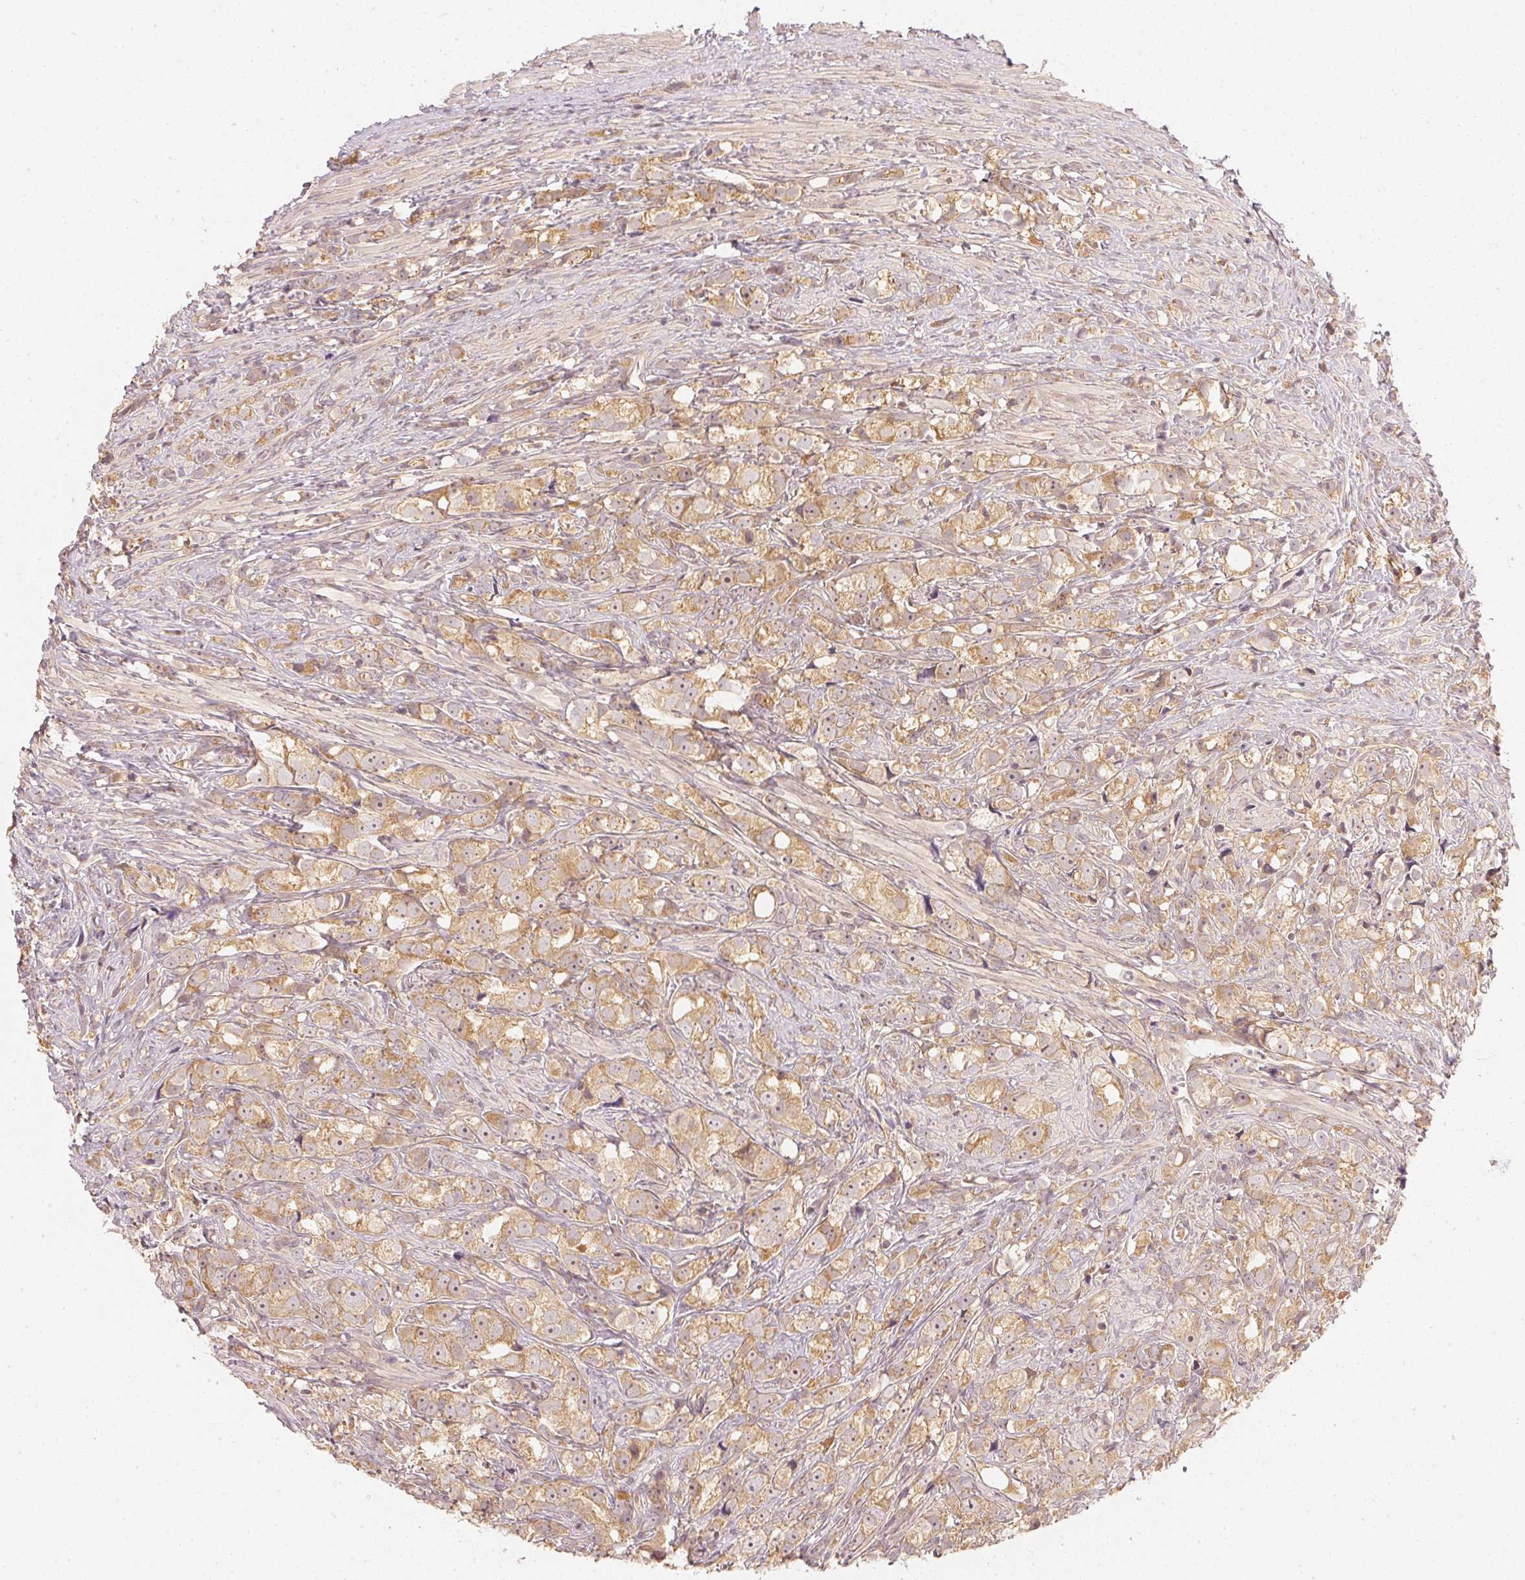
{"staining": {"intensity": "moderate", "quantity": ">75%", "location": "cytoplasmic/membranous"}, "tissue": "prostate cancer", "cell_type": "Tumor cells", "image_type": "cancer", "snomed": [{"axis": "morphology", "description": "Adenocarcinoma, High grade"}, {"axis": "topography", "description": "Prostate"}], "caption": "Tumor cells show medium levels of moderate cytoplasmic/membranous expression in approximately >75% of cells in human prostate cancer (high-grade adenocarcinoma).", "gene": "WDR54", "patient": {"sex": "male", "age": 75}}